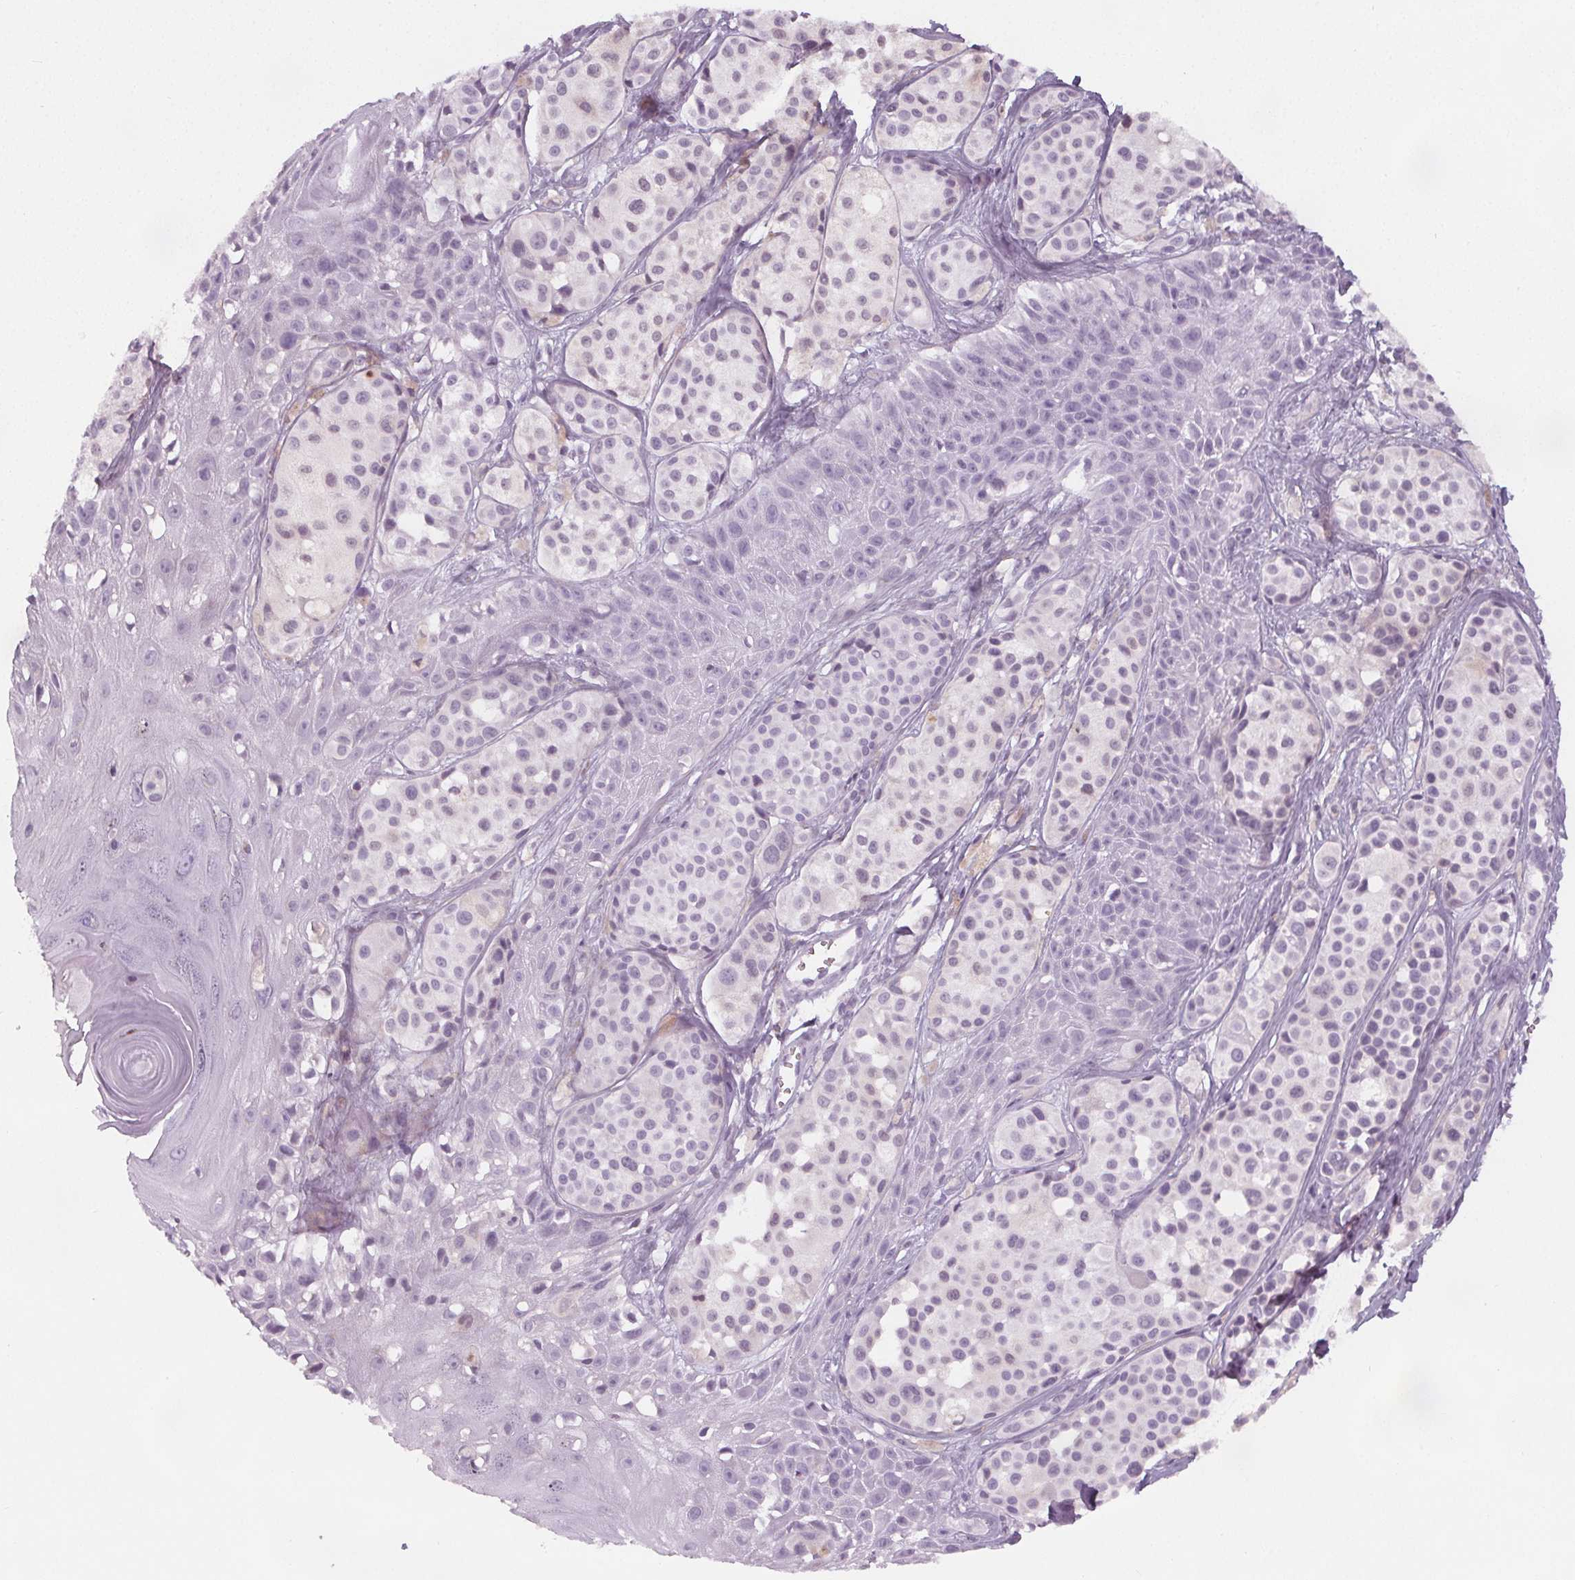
{"staining": {"intensity": "negative", "quantity": "none", "location": "none"}, "tissue": "melanoma", "cell_type": "Tumor cells", "image_type": "cancer", "snomed": [{"axis": "morphology", "description": "Malignant melanoma, NOS"}, {"axis": "topography", "description": "Skin"}], "caption": "DAB (3,3'-diaminobenzidine) immunohistochemical staining of human malignant melanoma shows no significant expression in tumor cells. The staining was performed using DAB to visualize the protein expression in brown, while the nuclei were stained in blue with hematoxylin (Magnification: 20x).", "gene": "SLC5A12", "patient": {"sex": "male", "age": 77}}